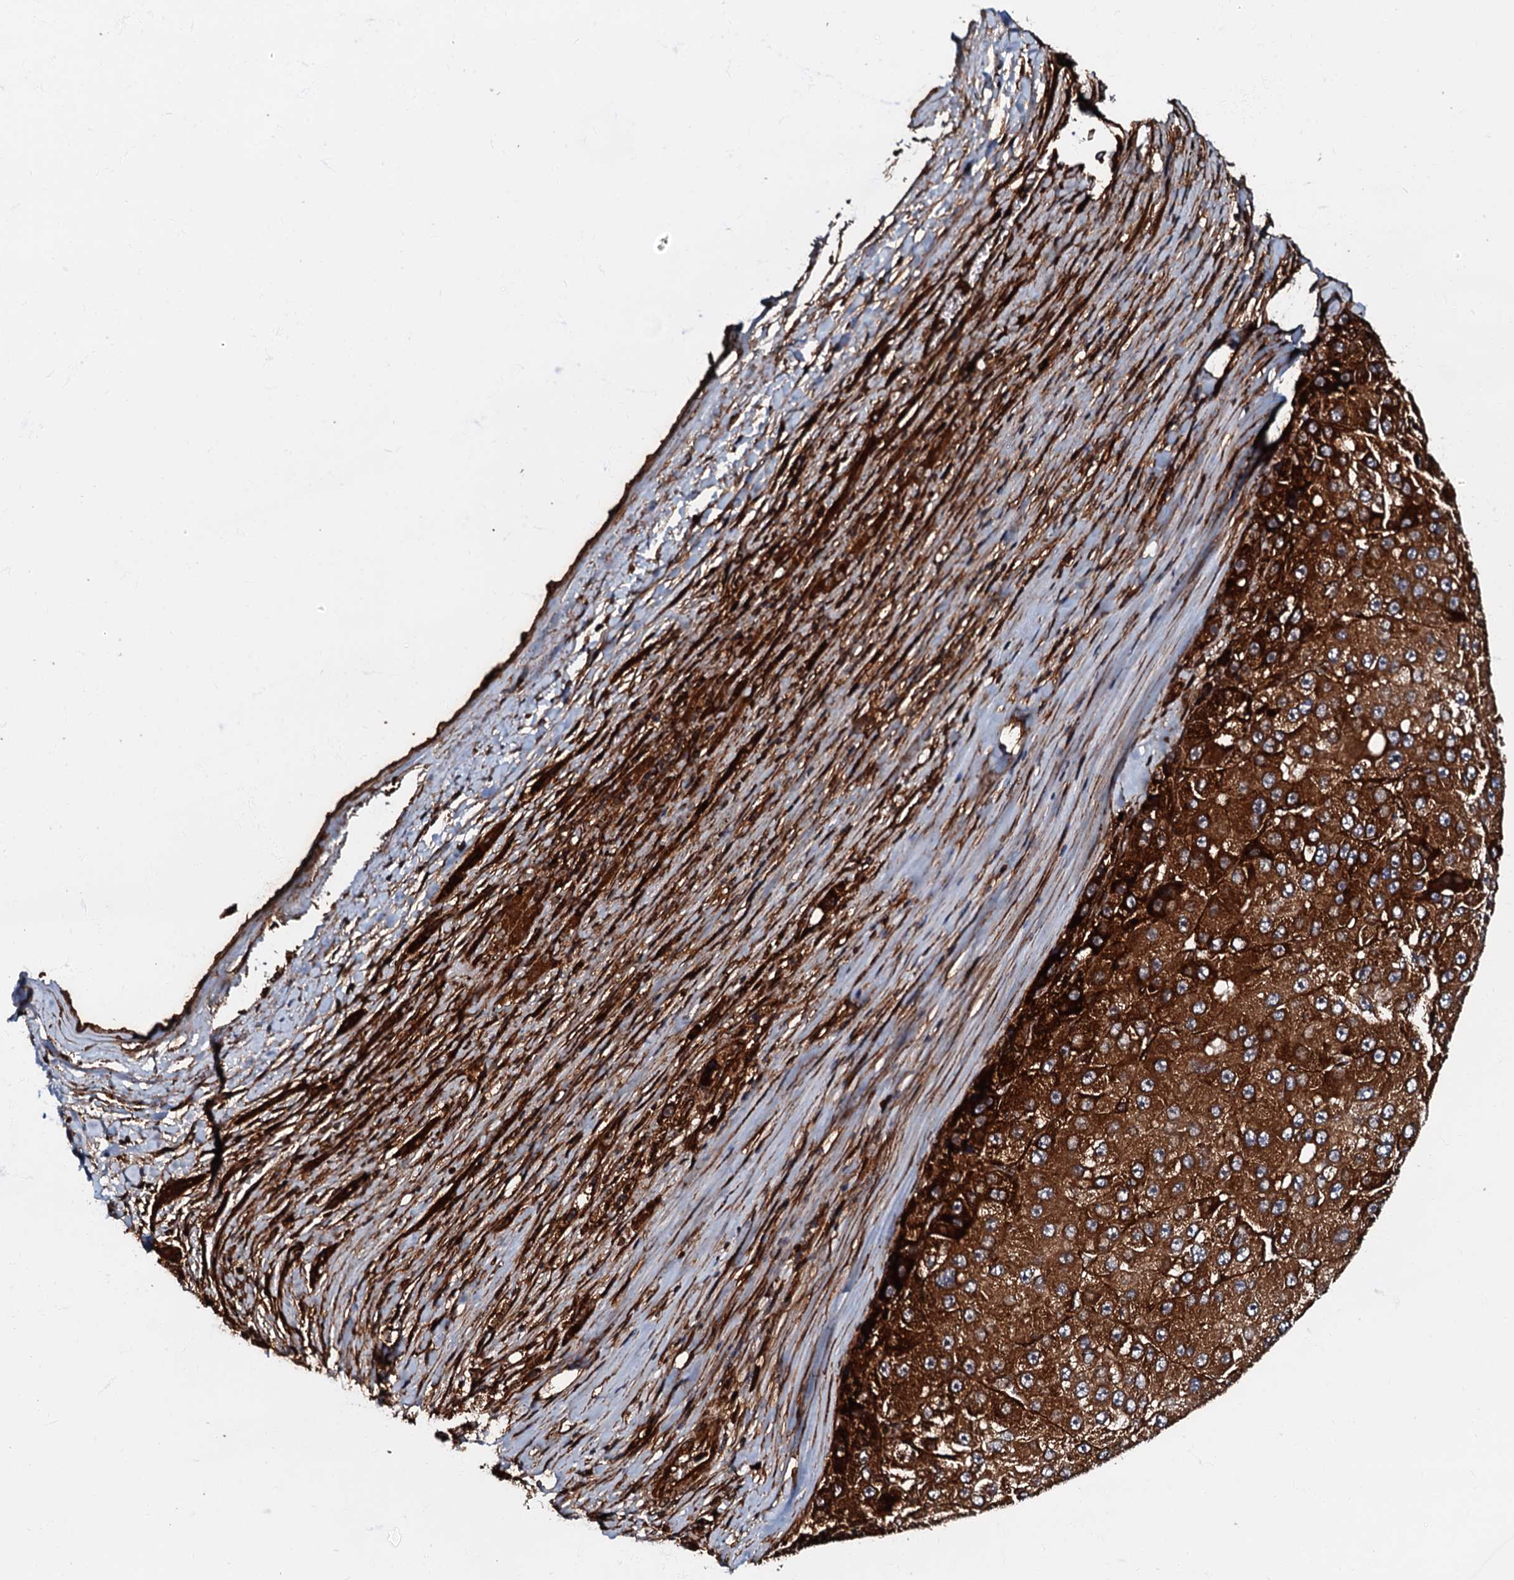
{"staining": {"intensity": "strong", "quantity": ">75%", "location": "cytoplasmic/membranous"}, "tissue": "liver cancer", "cell_type": "Tumor cells", "image_type": "cancer", "snomed": [{"axis": "morphology", "description": "Carcinoma, Hepatocellular, NOS"}, {"axis": "topography", "description": "Liver"}], "caption": "This image reveals hepatocellular carcinoma (liver) stained with immunohistochemistry (IHC) to label a protein in brown. The cytoplasmic/membranous of tumor cells show strong positivity for the protein. Nuclei are counter-stained blue.", "gene": "BLOC1S6", "patient": {"sex": "female", "age": 73}}